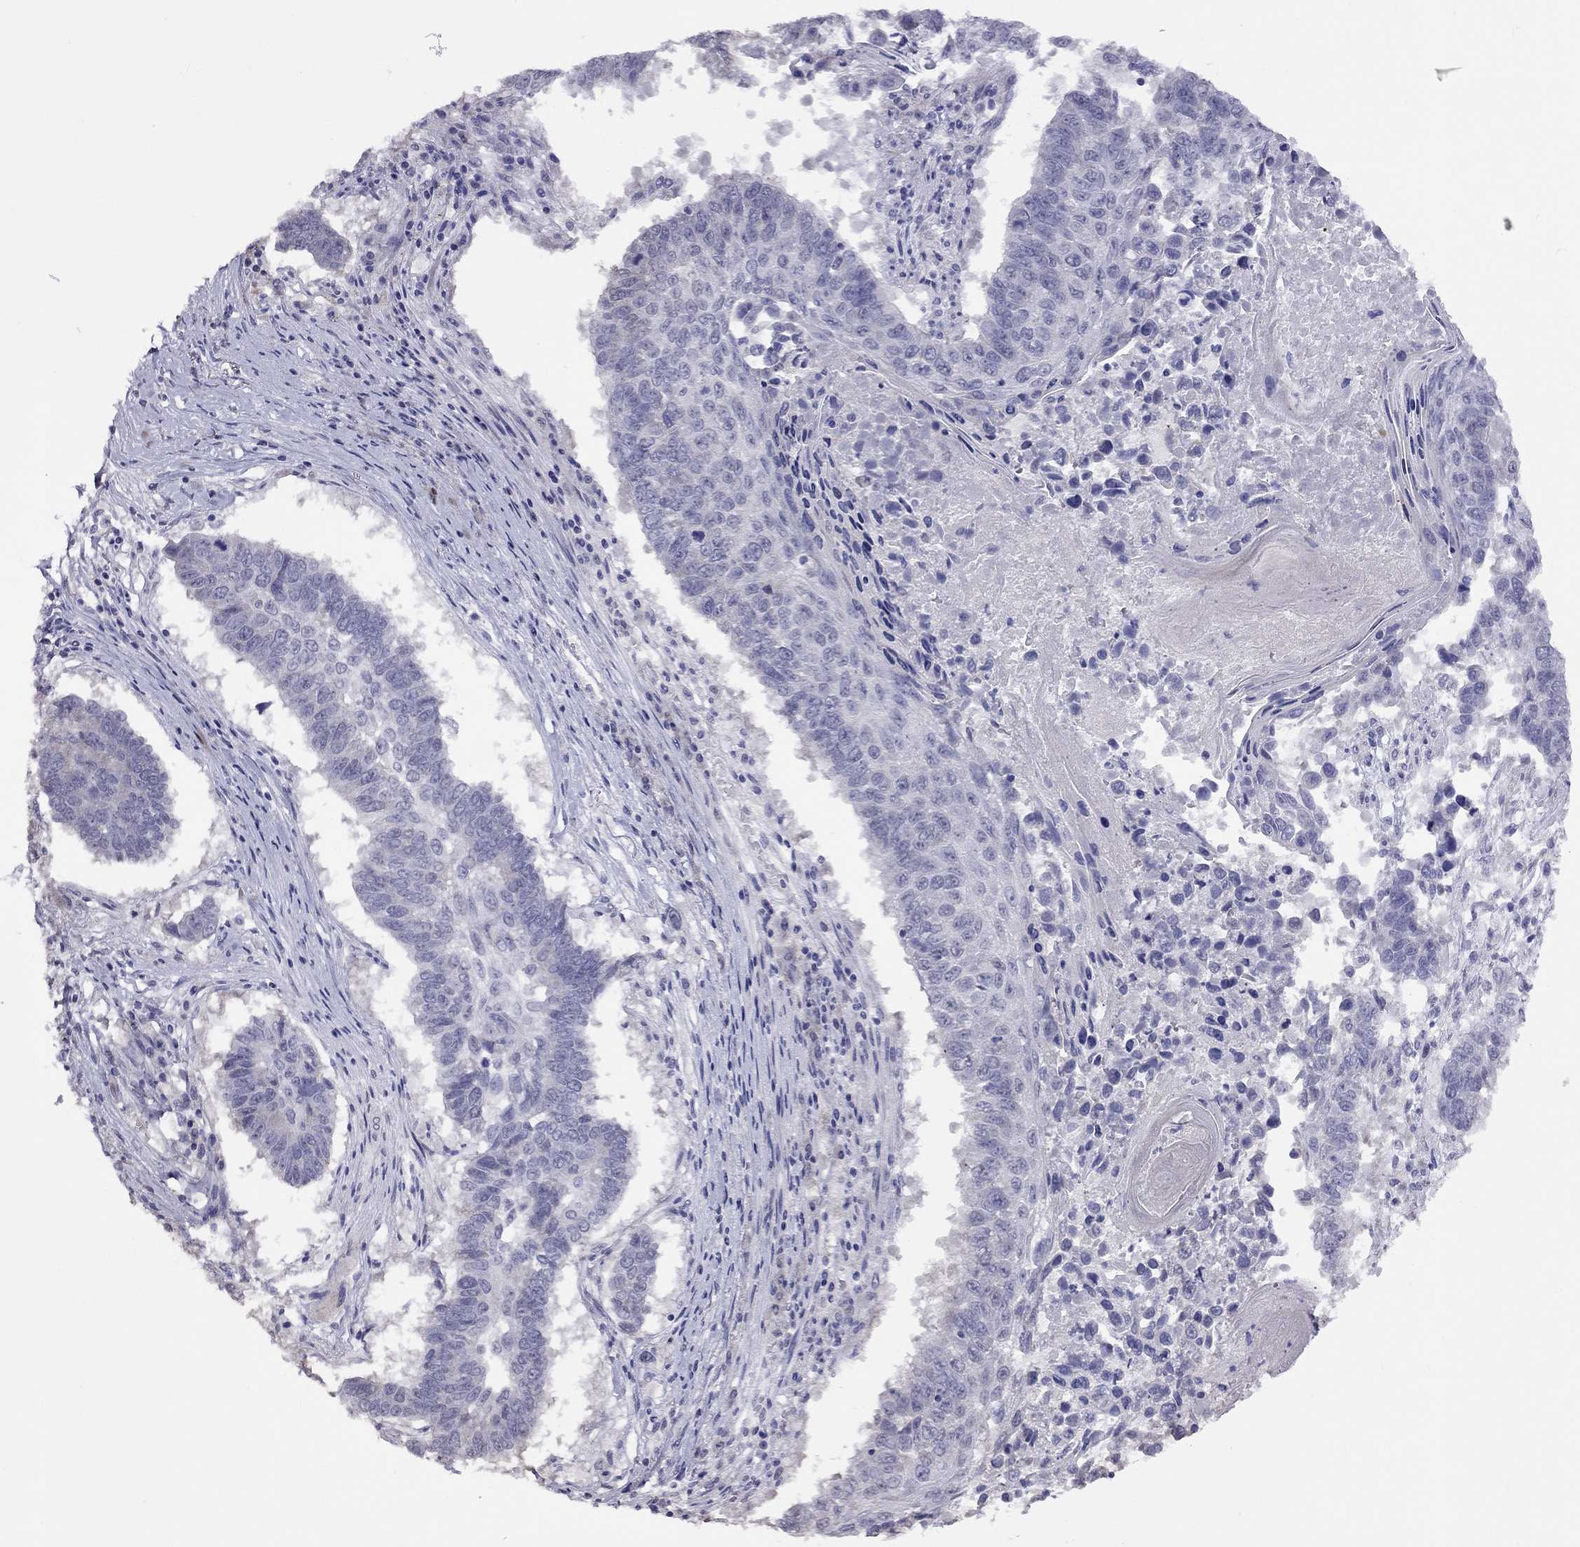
{"staining": {"intensity": "negative", "quantity": "none", "location": "none"}, "tissue": "lung cancer", "cell_type": "Tumor cells", "image_type": "cancer", "snomed": [{"axis": "morphology", "description": "Squamous cell carcinoma, NOS"}, {"axis": "topography", "description": "Lung"}], "caption": "This is a photomicrograph of immunohistochemistry (IHC) staining of lung squamous cell carcinoma, which shows no positivity in tumor cells. (Brightfield microscopy of DAB (3,3'-diaminobenzidine) IHC at high magnification).", "gene": "HES5", "patient": {"sex": "male", "age": 73}}